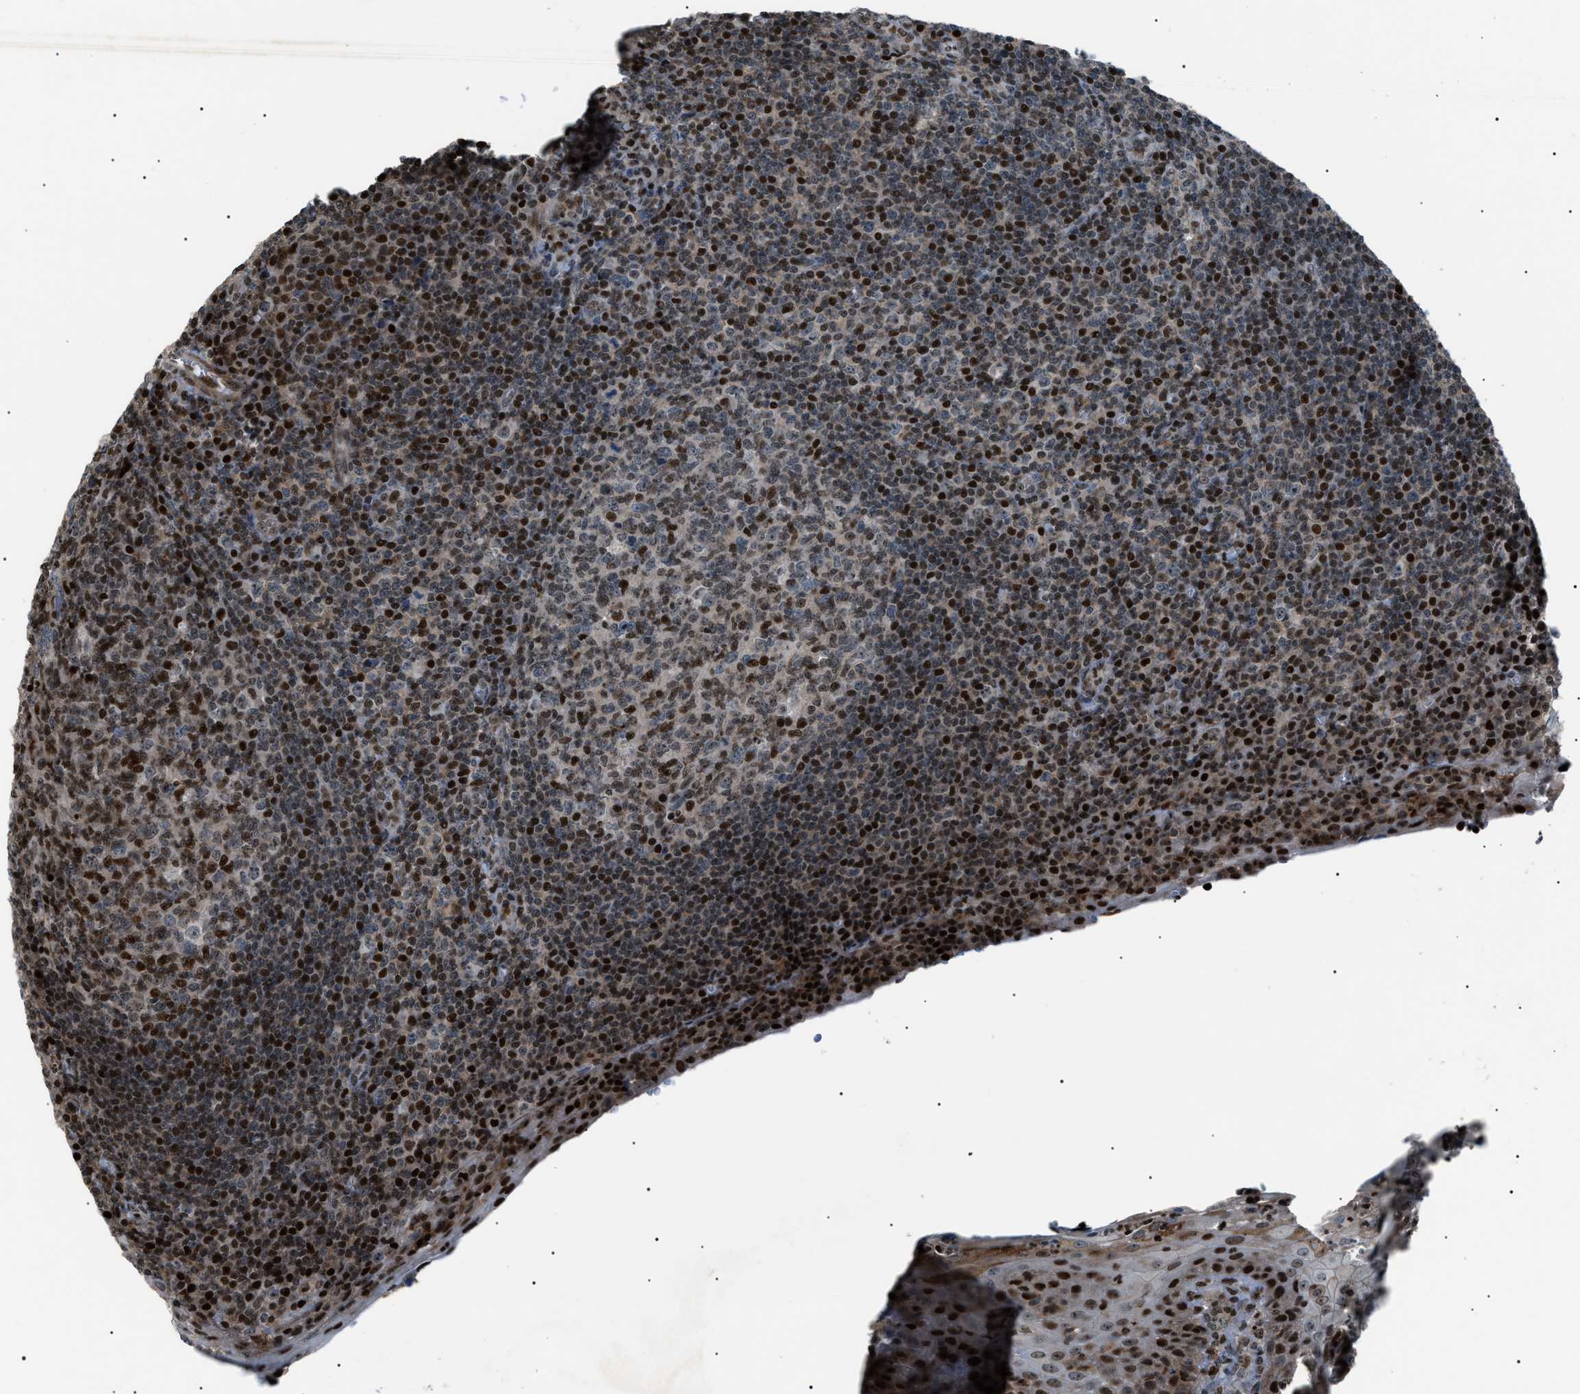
{"staining": {"intensity": "moderate", "quantity": ">75%", "location": "nuclear"}, "tissue": "tonsil", "cell_type": "Germinal center cells", "image_type": "normal", "snomed": [{"axis": "morphology", "description": "Normal tissue, NOS"}, {"axis": "topography", "description": "Tonsil"}], "caption": "A photomicrograph of tonsil stained for a protein exhibits moderate nuclear brown staining in germinal center cells.", "gene": "PRKX", "patient": {"sex": "male", "age": 37}}